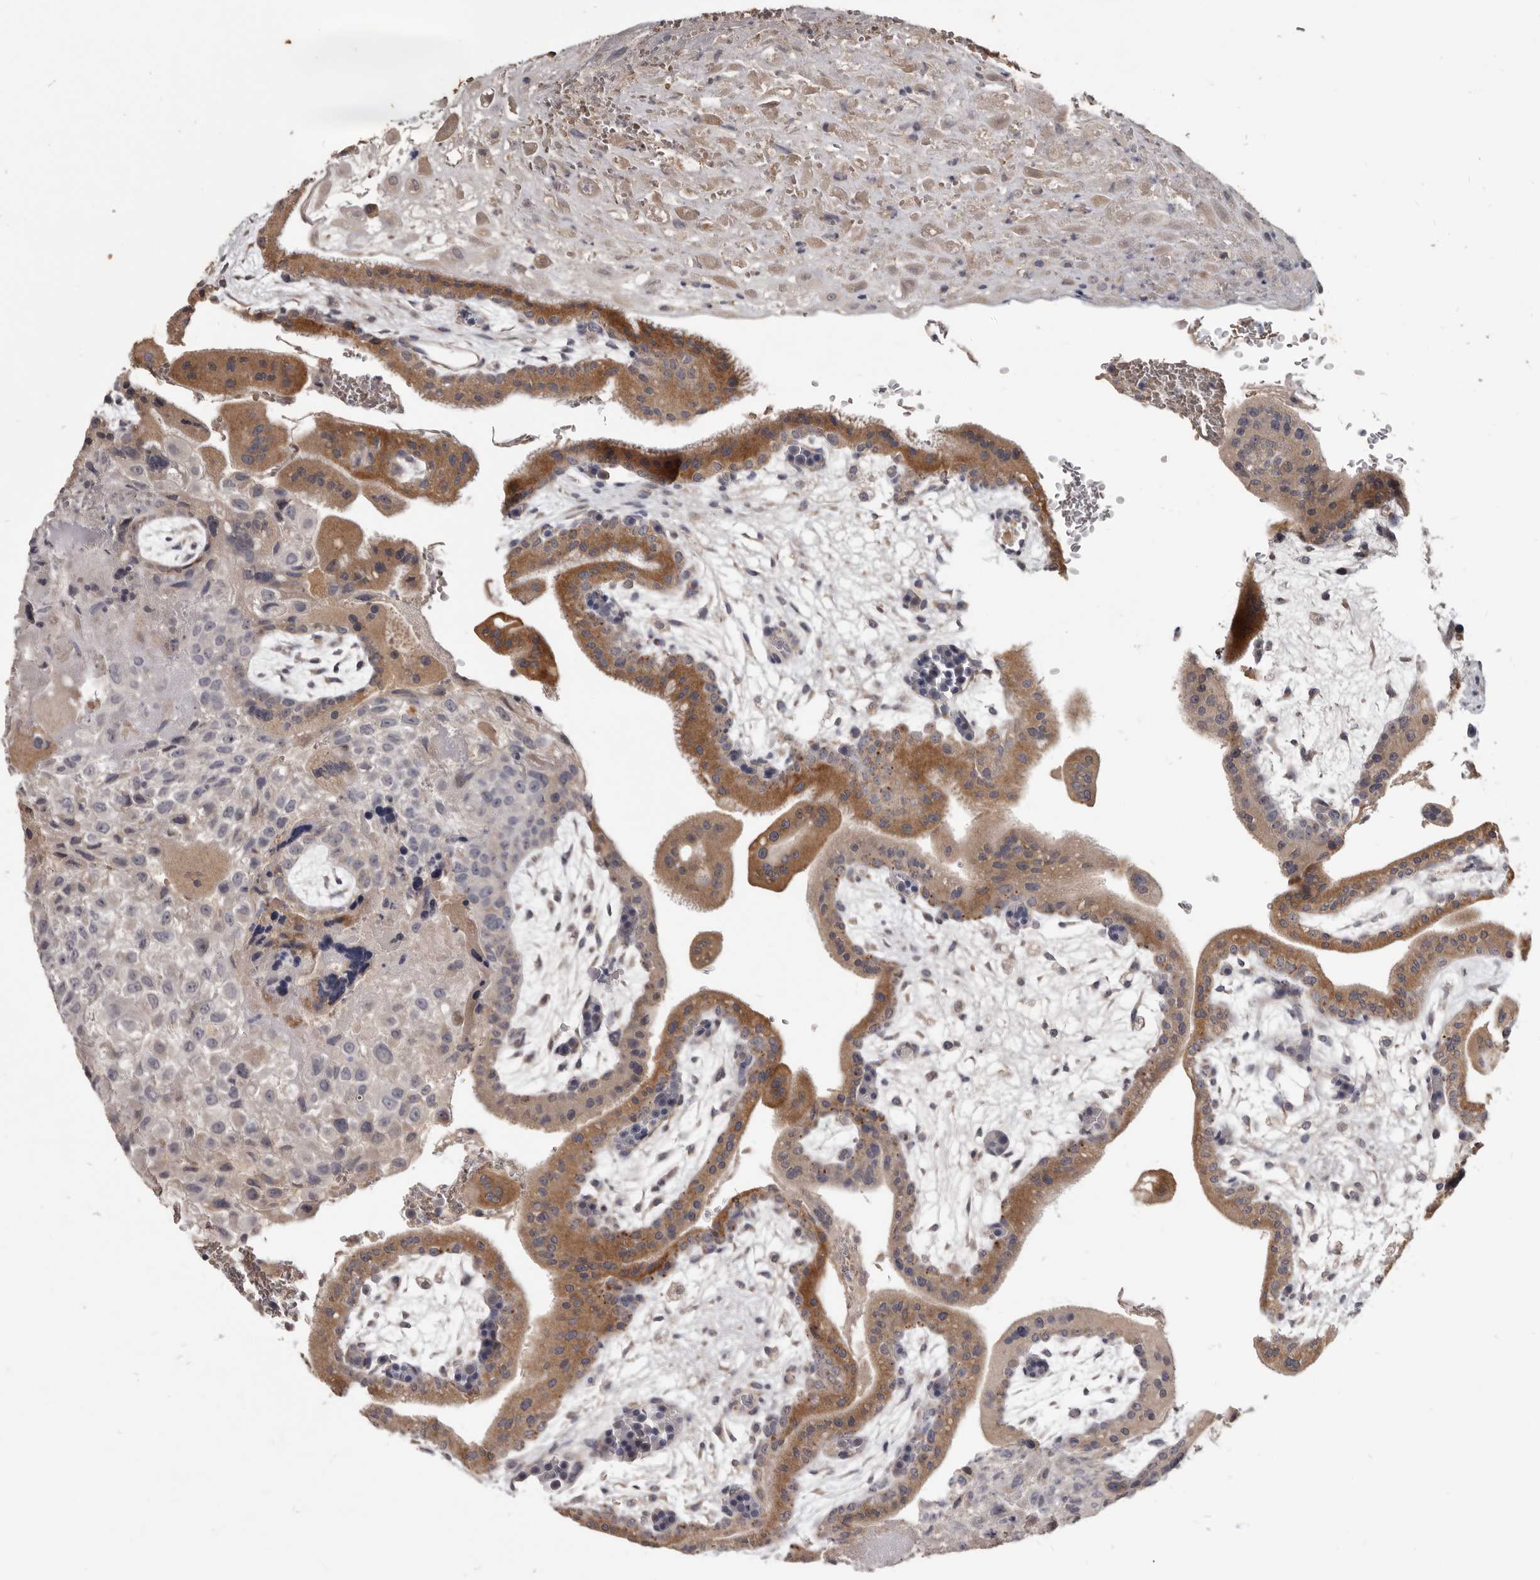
{"staining": {"intensity": "moderate", "quantity": ">75%", "location": "cytoplasmic/membranous"}, "tissue": "placenta", "cell_type": "Decidual cells", "image_type": "normal", "snomed": [{"axis": "morphology", "description": "Normal tissue, NOS"}, {"axis": "topography", "description": "Placenta"}], "caption": "Approximately >75% of decidual cells in unremarkable human placenta exhibit moderate cytoplasmic/membranous protein staining as visualized by brown immunohistochemical staining.", "gene": "NENF", "patient": {"sex": "female", "age": 35}}